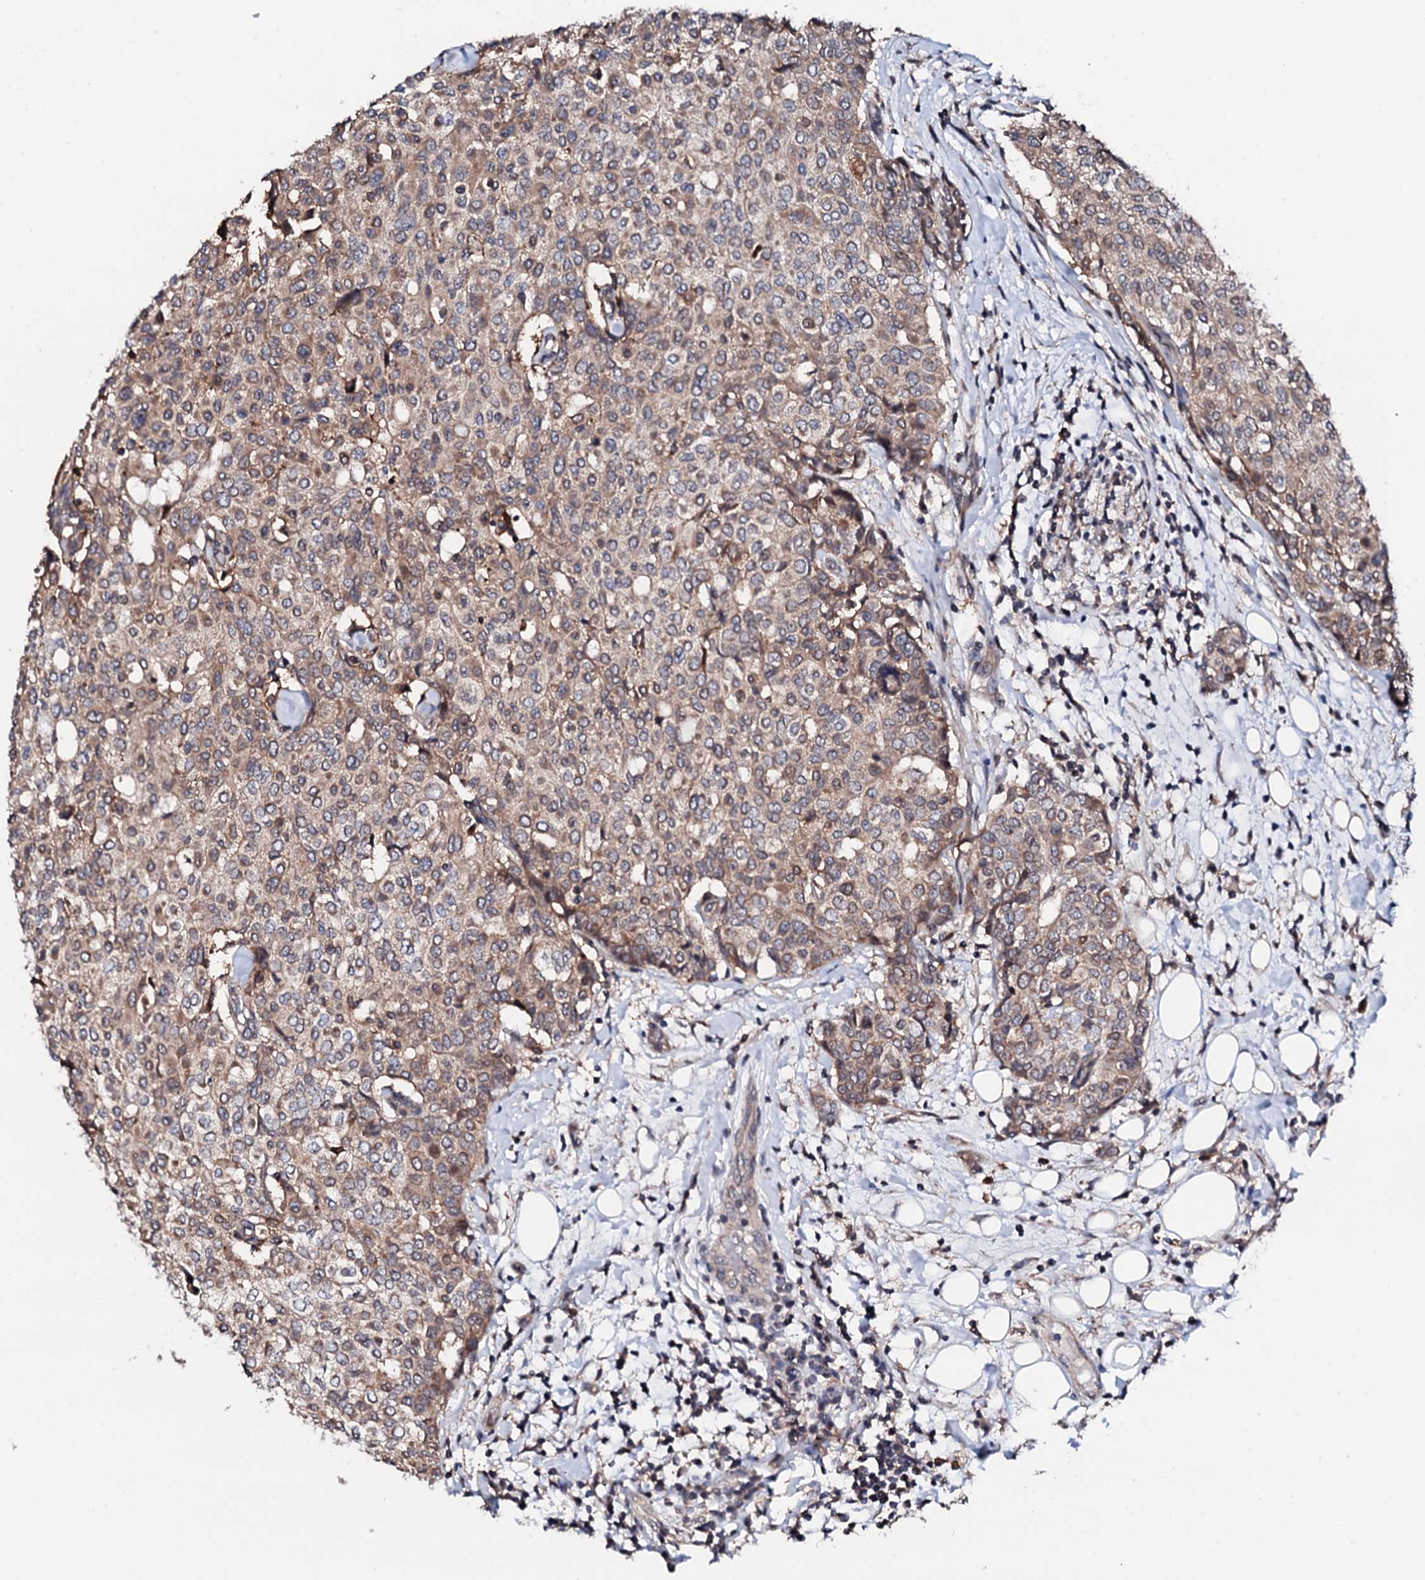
{"staining": {"intensity": "weak", "quantity": ">75%", "location": "cytoplasmic/membranous"}, "tissue": "breast cancer", "cell_type": "Tumor cells", "image_type": "cancer", "snomed": [{"axis": "morphology", "description": "Lobular carcinoma"}, {"axis": "topography", "description": "Breast"}], "caption": "The image shows staining of breast lobular carcinoma, revealing weak cytoplasmic/membranous protein staining (brown color) within tumor cells.", "gene": "EDC3", "patient": {"sex": "female", "age": 51}}